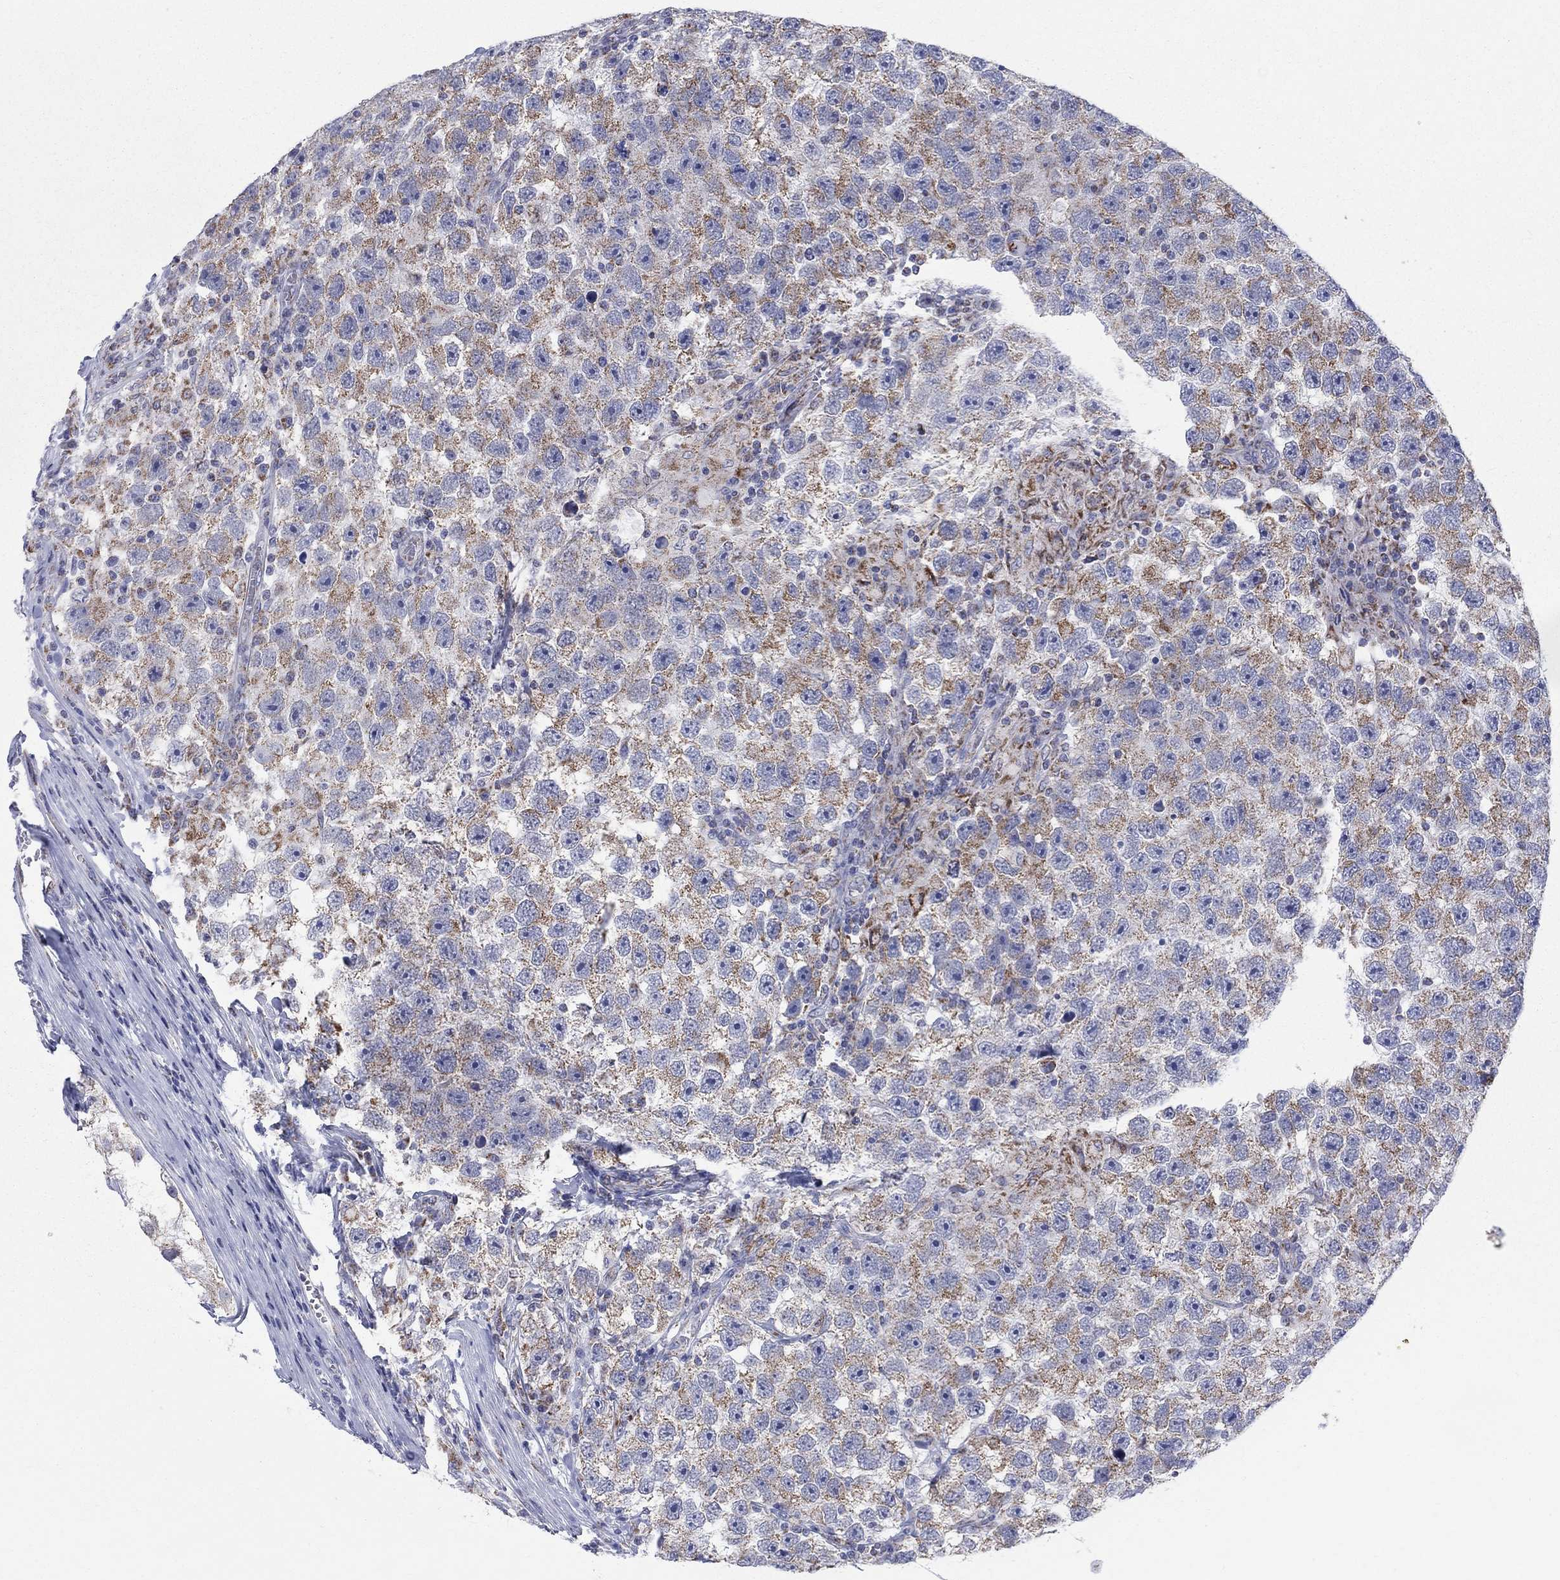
{"staining": {"intensity": "moderate", "quantity": ">75%", "location": "cytoplasmic/membranous"}, "tissue": "testis cancer", "cell_type": "Tumor cells", "image_type": "cancer", "snomed": [{"axis": "morphology", "description": "Seminoma, NOS"}, {"axis": "topography", "description": "Testis"}], "caption": "IHC micrograph of neoplastic tissue: testis cancer (seminoma) stained using immunohistochemistry (IHC) reveals medium levels of moderate protein expression localized specifically in the cytoplasmic/membranous of tumor cells, appearing as a cytoplasmic/membranous brown color.", "gene": "KISS1R", "patient": {"sex": "male", "age": 26}}